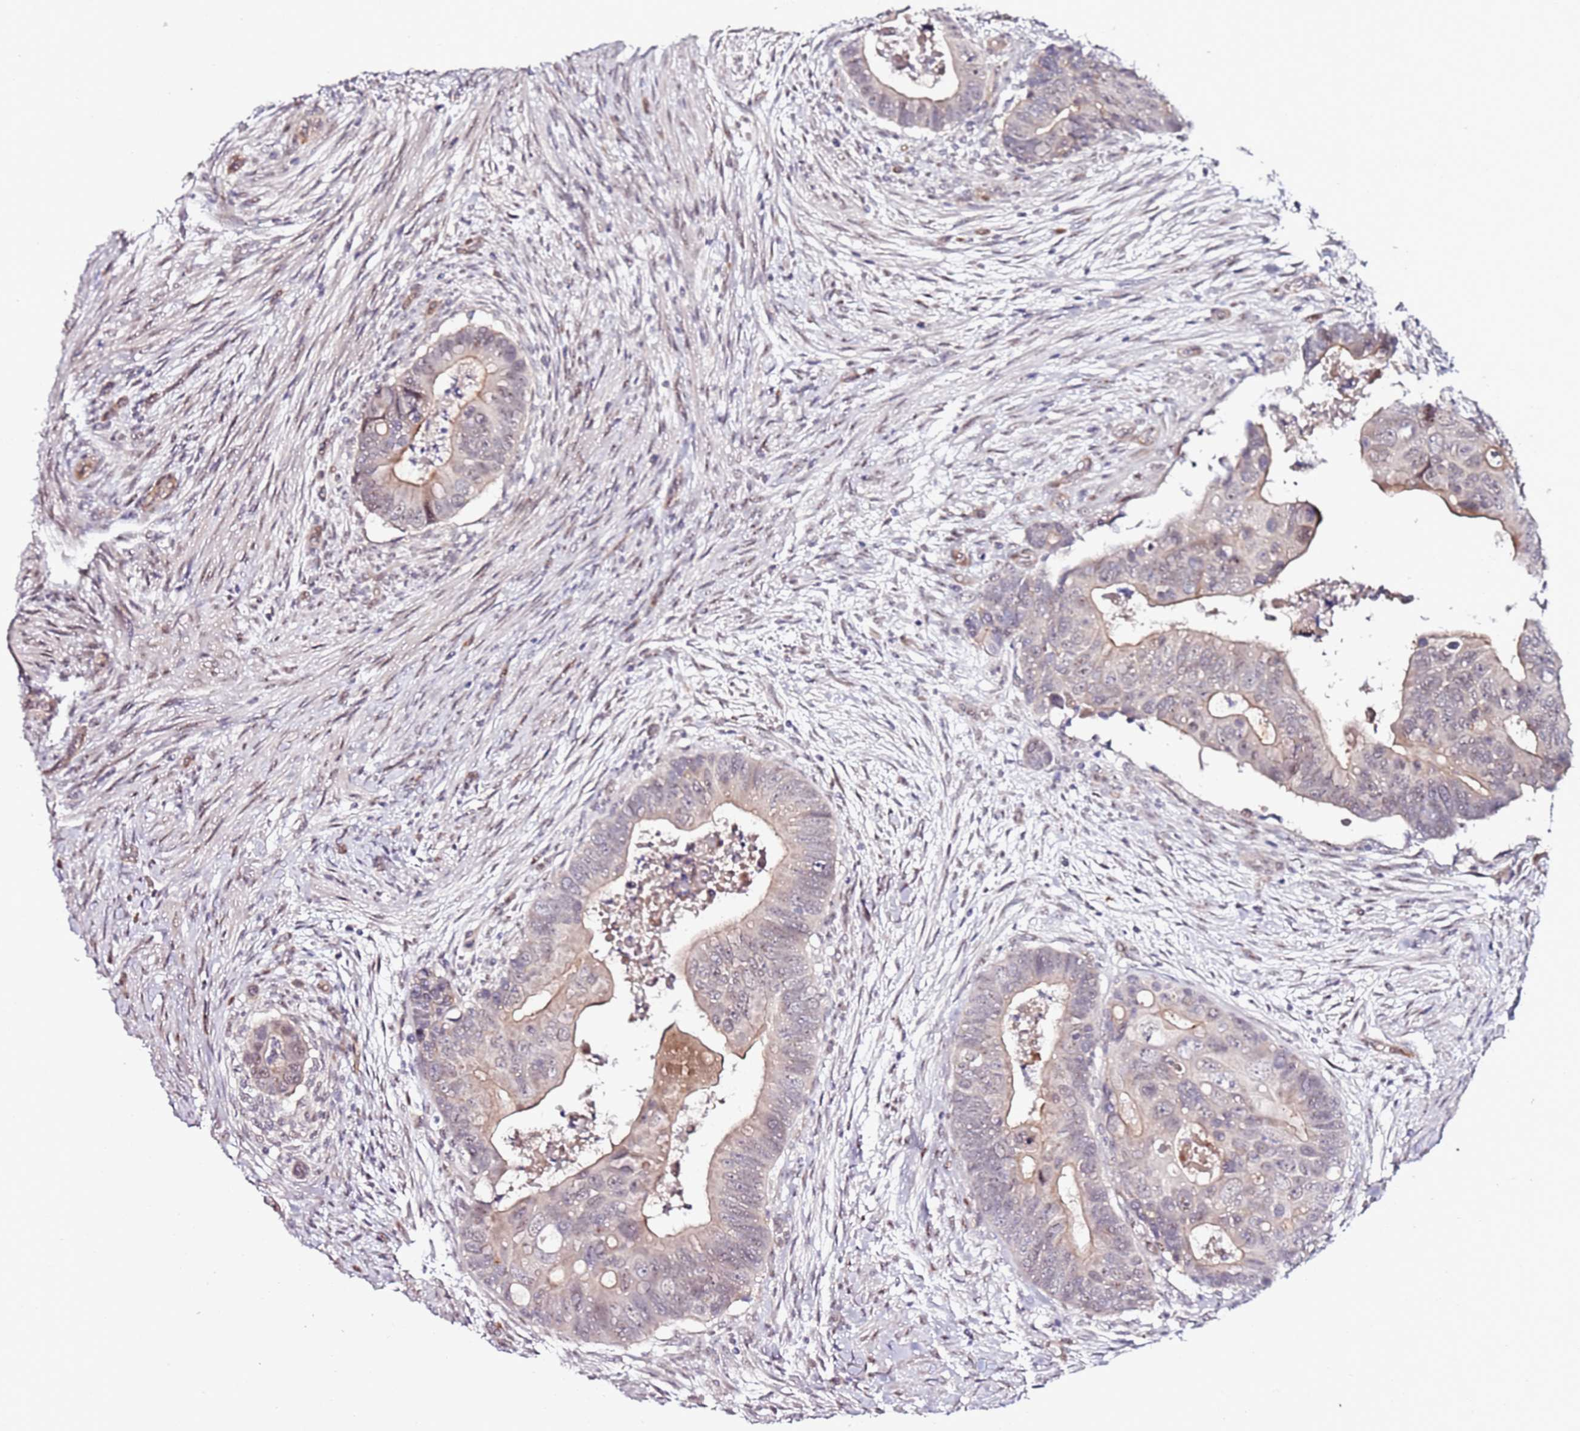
{"staining": {"intensity": "moderate", "quantity": "<25%", "location": "cytoplasmic/membranous"}, "tissue": "colorectal cancer", "cell_type": "Tumor cells", "image_type": "cancer", "snomed": [{"axis": "morphology", "description": "Adenocarcinoma, NOS"}, {"axis": "topography", "description": "Rectum"}], "caption": "Moderate cytoplasmic/membranous protein positivity is identified in about <25% of tumor cells in colorectal adenocarcinoma.", "gene": "DUSP28", "patient": {"sex": "female", "age": 78}}